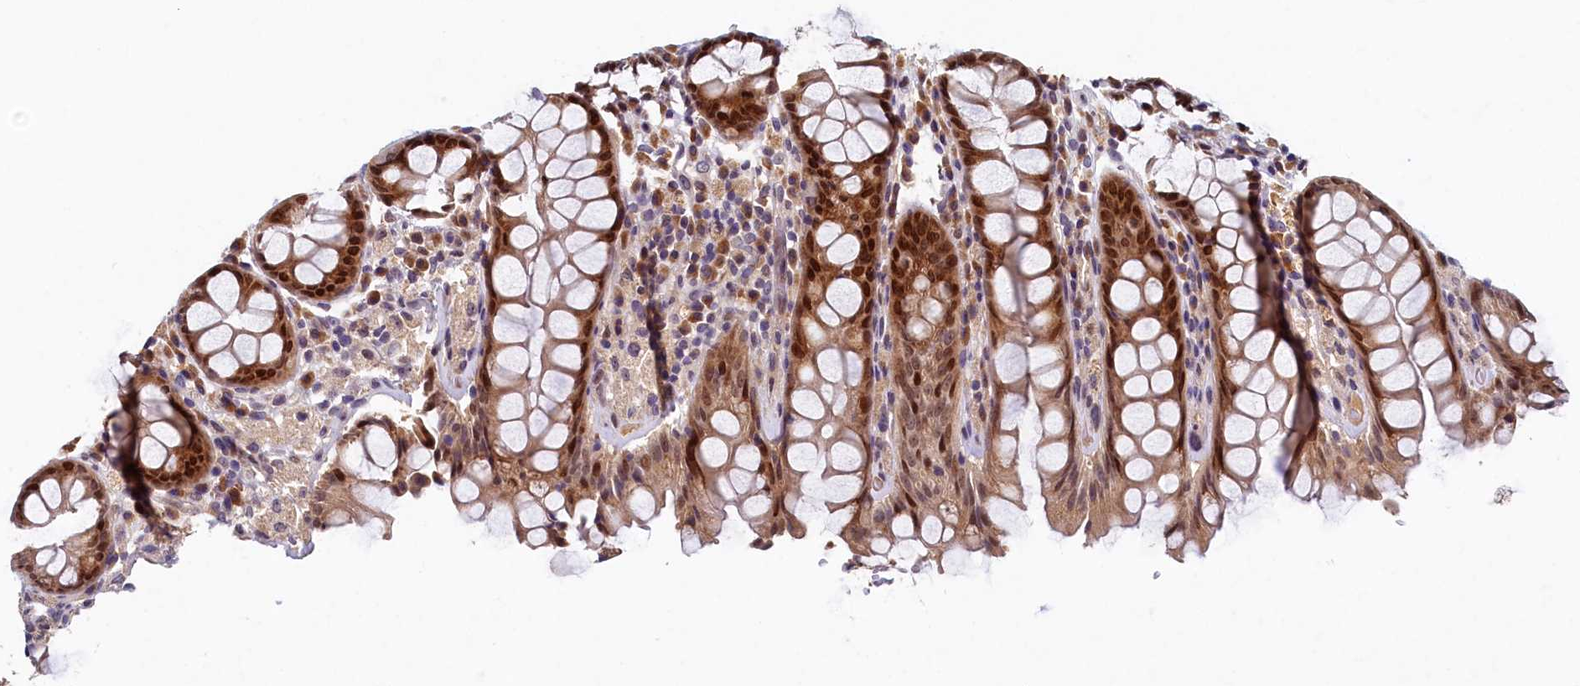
{"staining": {"intensity": "moderate", "quantity": ">75%", "location": "cytoplasmic/membranous,nuclear"}, "tissue": "rectum", "cell_type": "Glandular cells", "image_type": "normal", "snomed": [{"axis": "morphology", "description": "Normal tissue, NOS"}, {"axis": "topography", "description": "Rectum"}], "caption": "Approximately >75% of glandular cells in benign rectum demonstrate moderate cytoplasmic/membranous,nuclear protein expression as visualized by brown immunohistochemical staining.", "gene": "LATS2", "patient": {"sex": "male", "age": 64}}